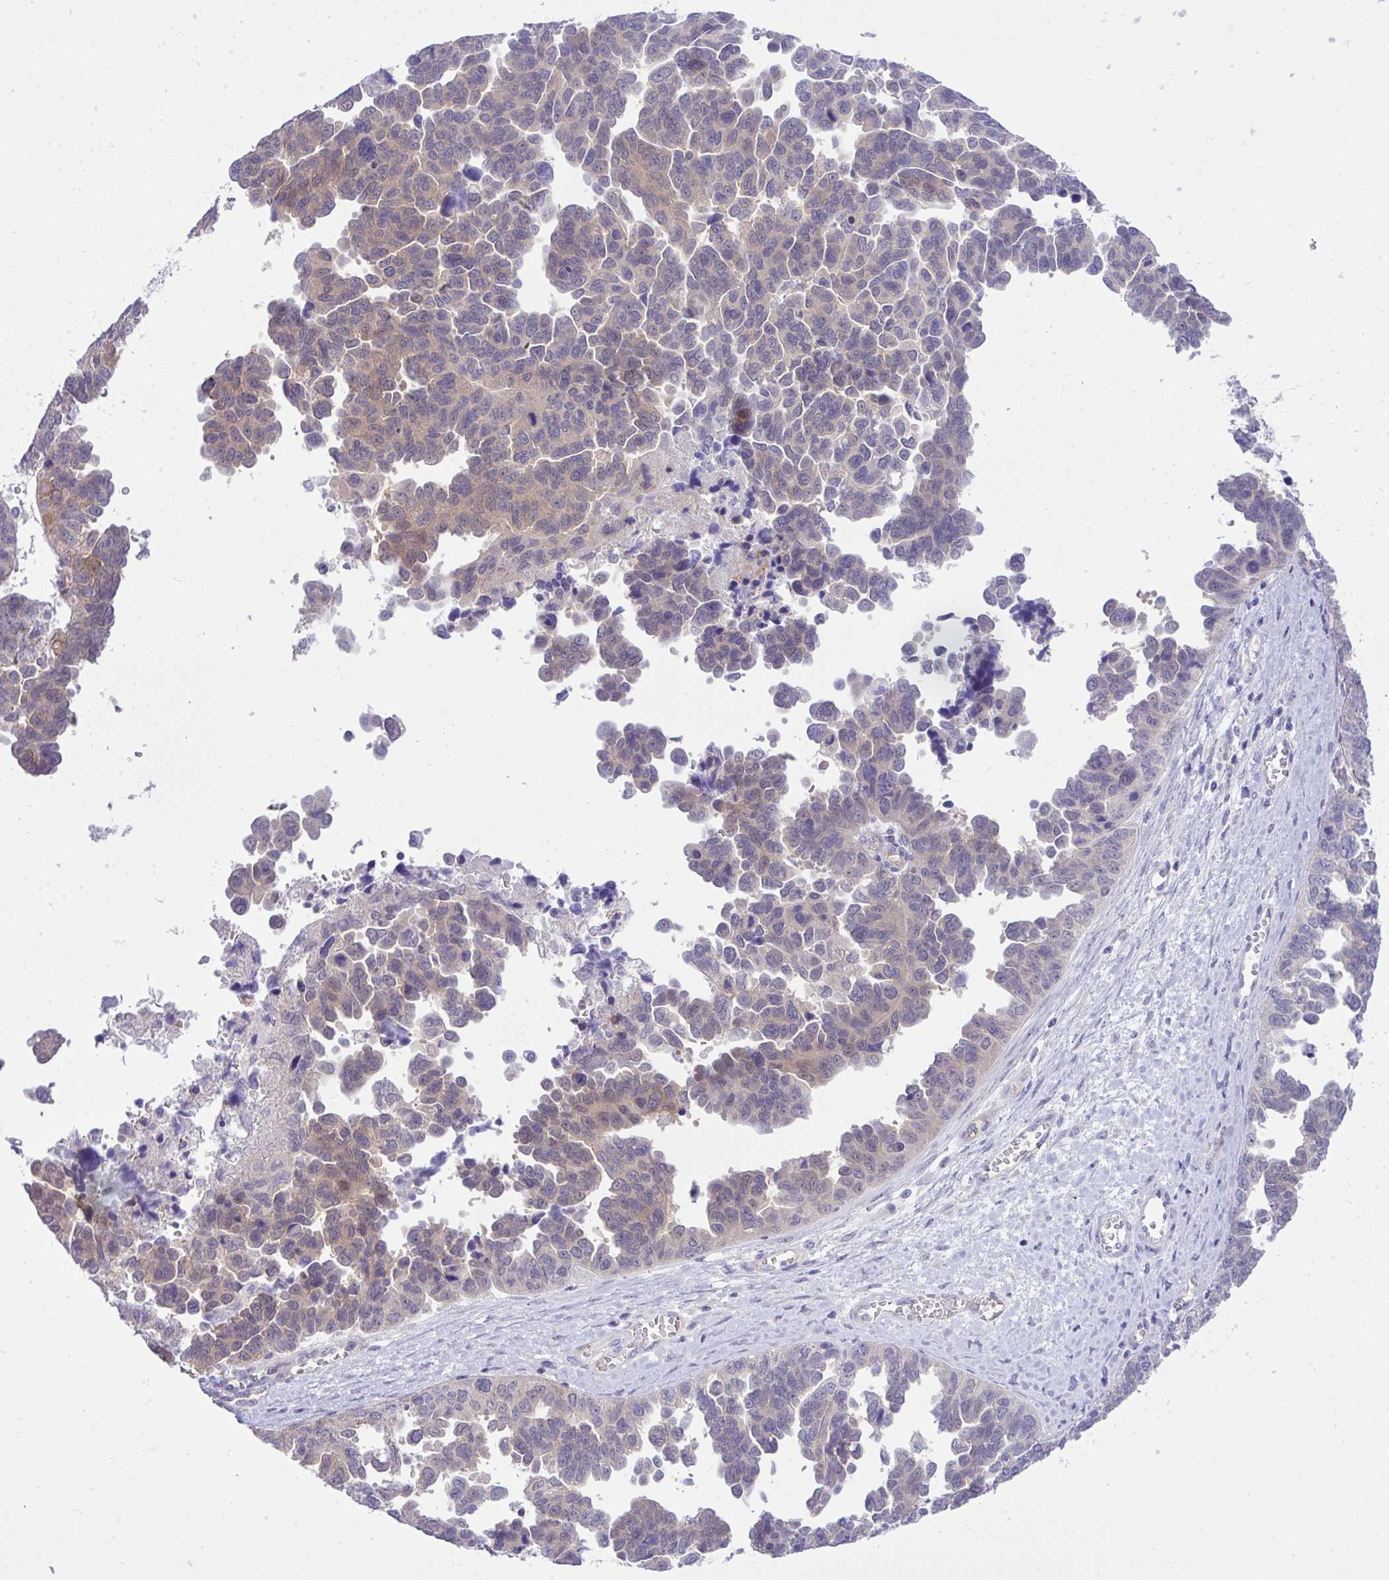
{"staining": {"intensity": "weak", "quantity": "25%-75%", "location": "cytoplasmic/membranous"}, "tissue": "ovarian cancer", "cell_type": "Tumor cells", "image_type": "cancer", "snomed": [{"axis": "morphology", "description": "Cystadenocarcinoma, serous, NOS"}, {"axis": "topography", "description": "Ovary"}], "caption": "Human serous cystadenocarcinoma (ovarian) stained for a protein (brown) reveals weak cytoplasmic/membranous positive staining in approximately 25%-75% of tumor cells.", "gene": "ZNF101", "patient": {"sex": "female", "age": 64}}